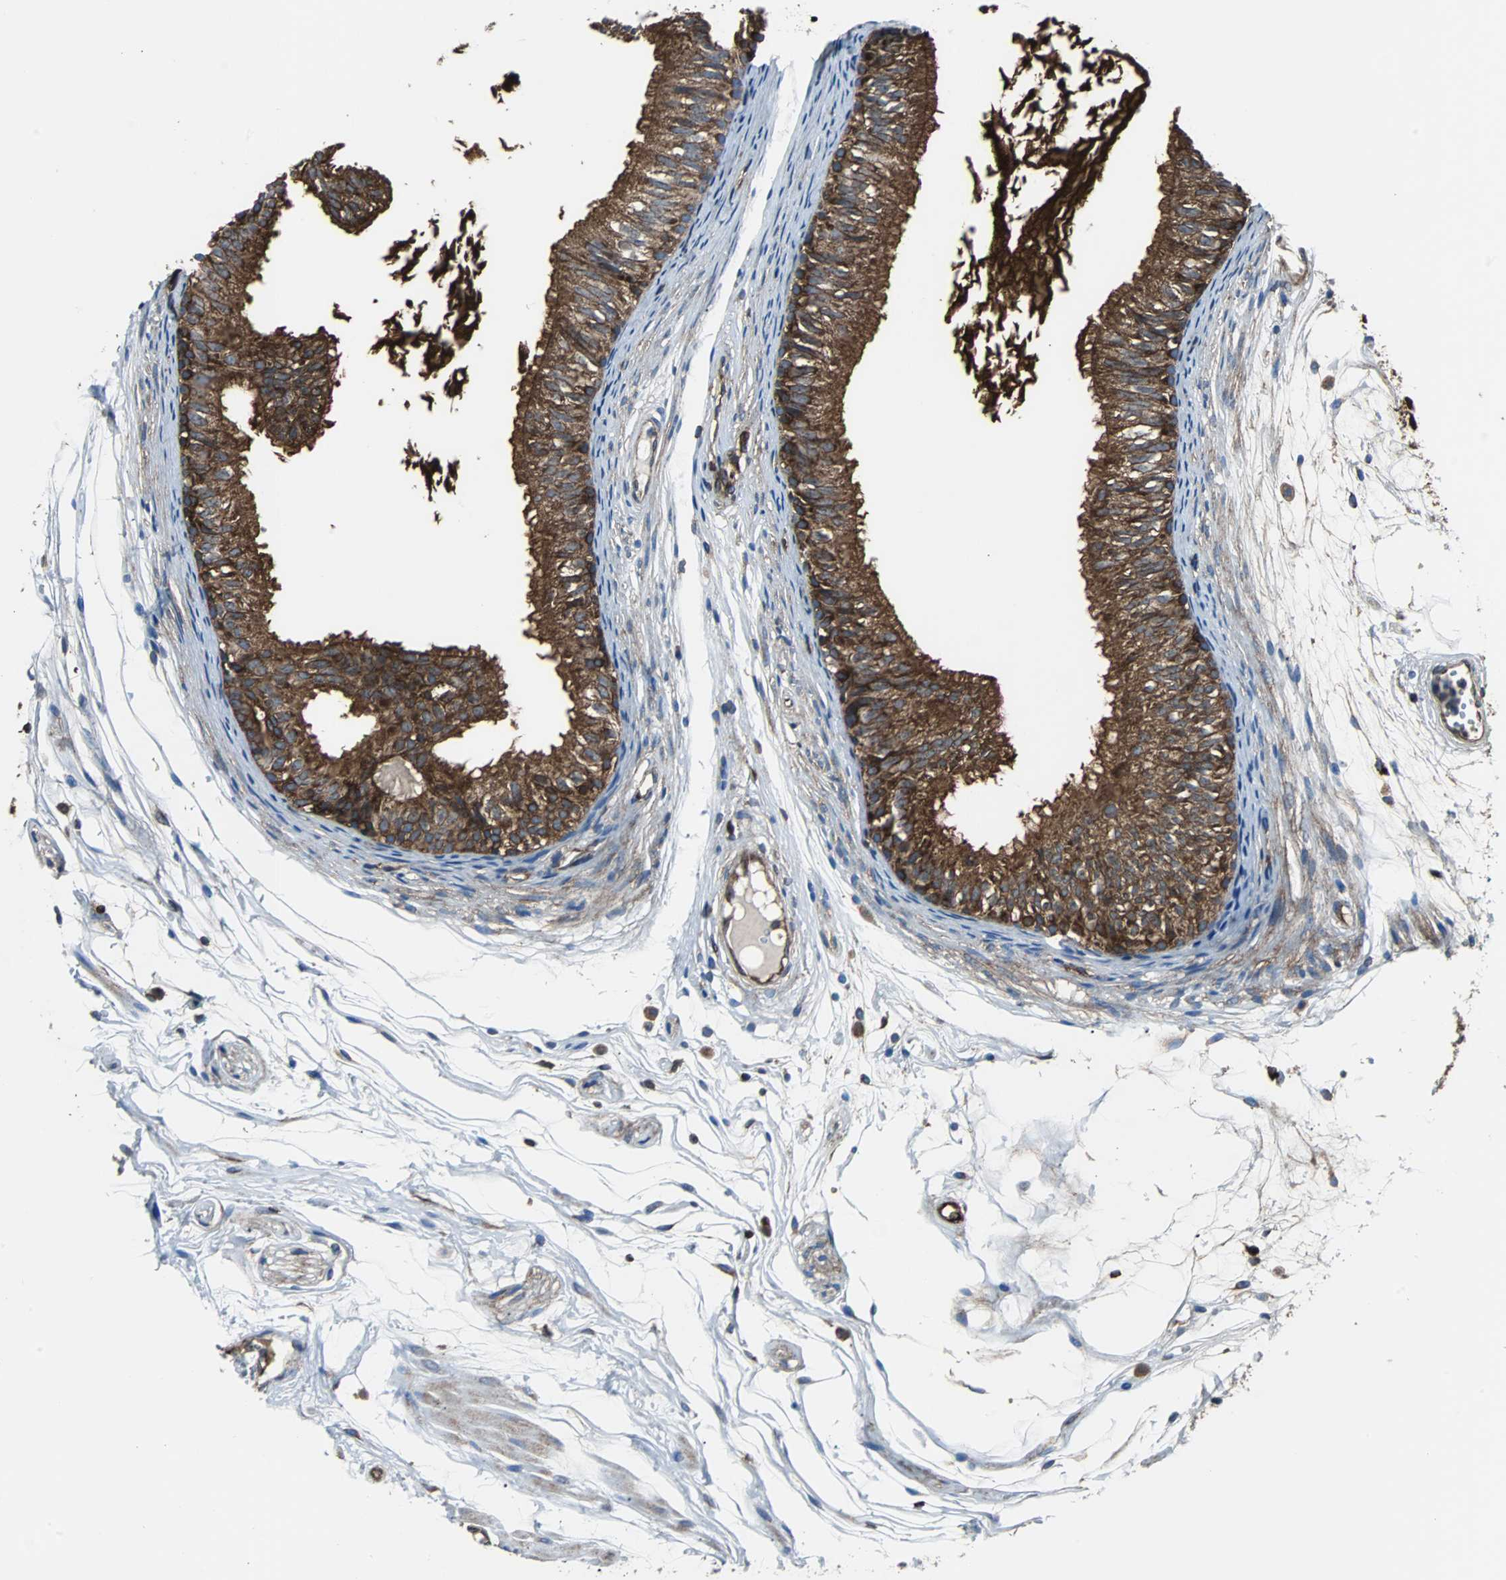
{"staining": {"intensity": "strong", "quantity": ">75%", "location": "cytoplasmic/membranous"}, "tissue": "epididymis", "cell_type": "Glandular cells", "image_type": "normal", "snomed": [{"axis": "morphology", "description": "Normal tissue, NOS"}, {"axis": "morphology", "description": "Atrophy, NOS"}, {"axis": "topography", "description": "Testis"}, {"axis": "topography", "description": "Epididymis"}], "caption": "DAB immunohistochemical staining of unremarkable epididymis shows strong cytoplasmic/membranous protein expression in about >75% of glandular cells. (Brightfield microscopy of DAB IHC at high magnification).", "gene": "RELA", "patient": {"sex": "male", "age": 18}}